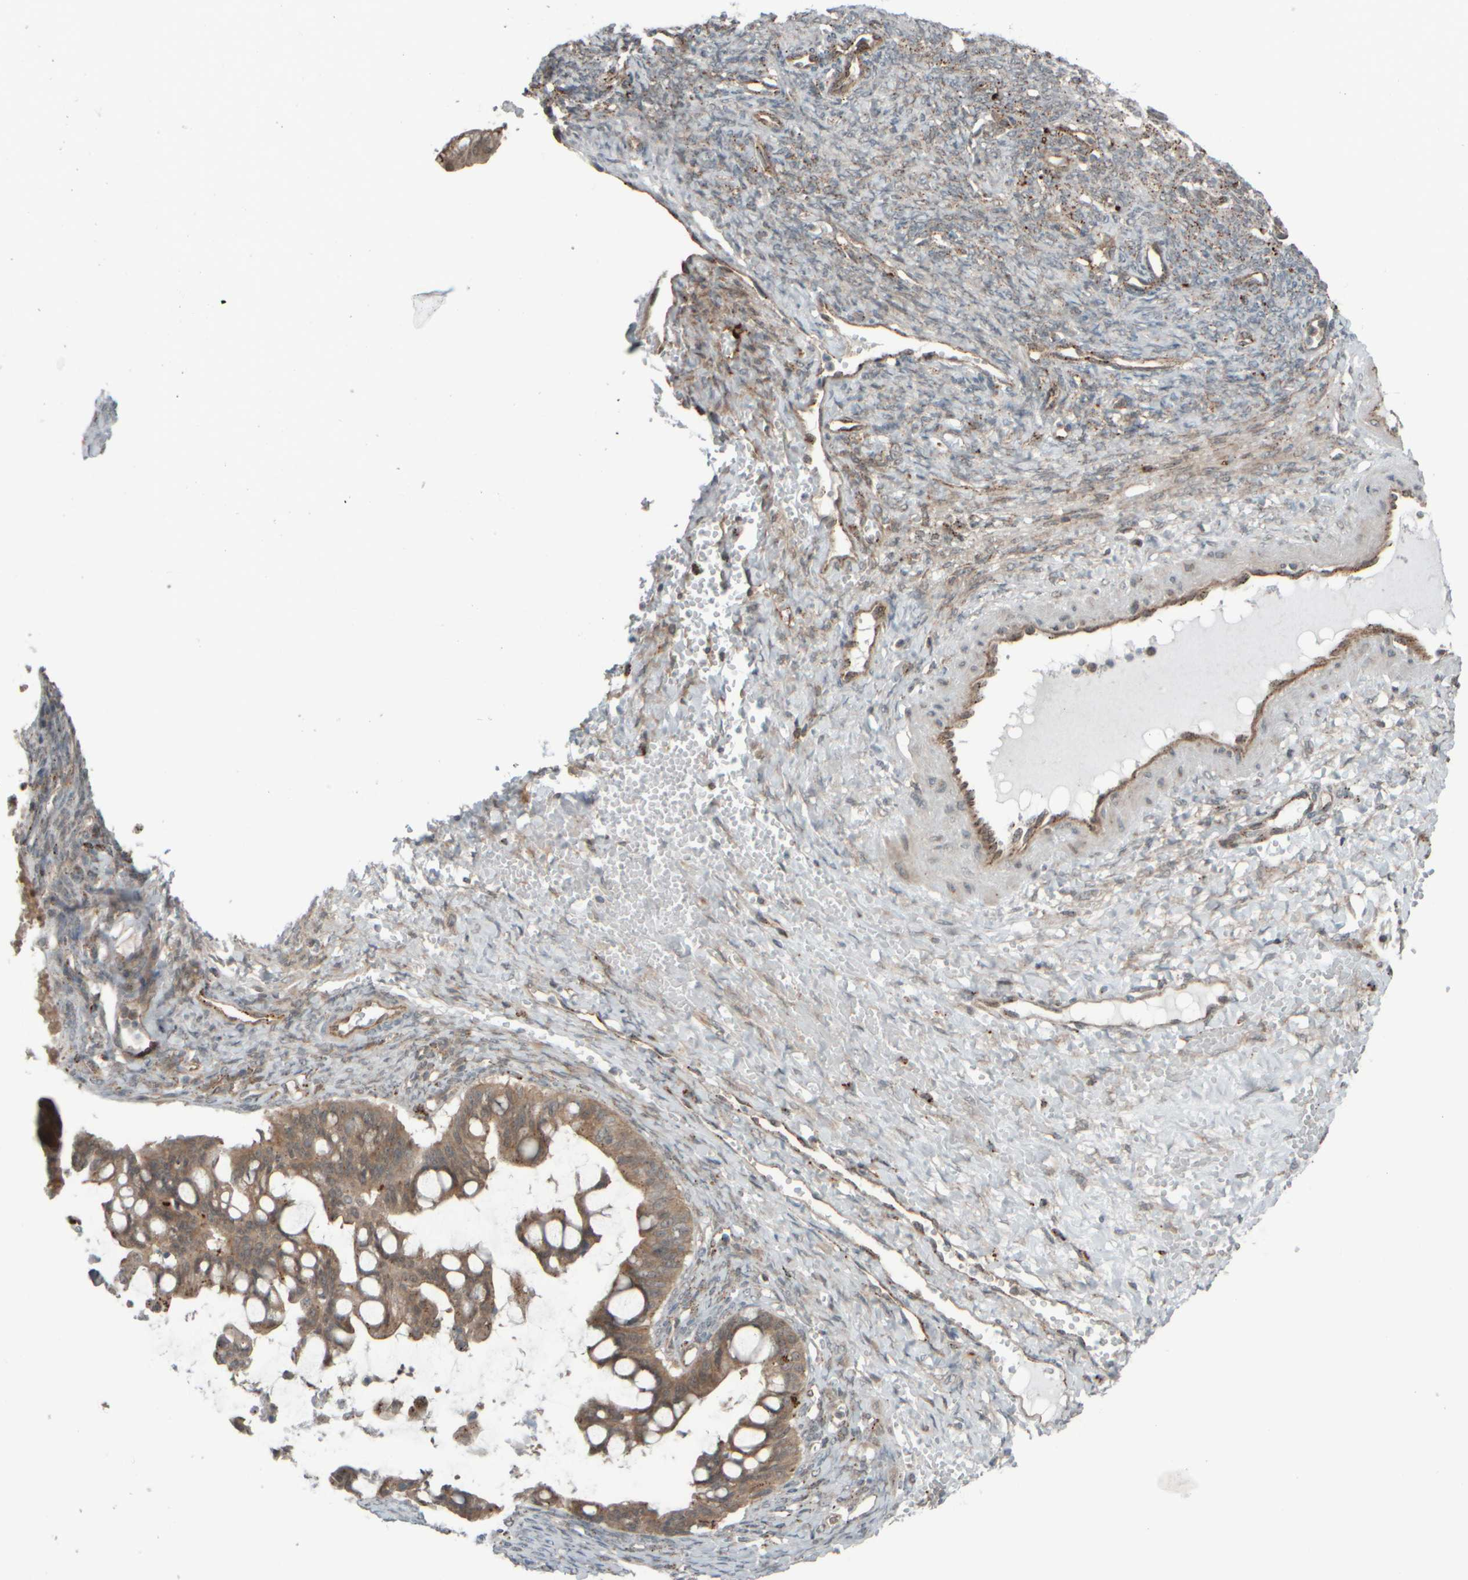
{"staining": {"intensity": "moderate", "quantity": ">75%", "location": "cytoplasmic/membranous"}, "tissue": "ovarian cancer", "cell_type": "Tumor cells", "image_type": "cancer", "snomed": [{"axis": "morphology", "description": "Cystadenocarcinoma, mucinous, NOS"}, {"axis": "topography", "description": "Ovary"}], "caption": "This micrograph reveals ovarian cancer stained with IHC to label a protein in brown. The cytoplasmic/membranous of tumor cells show moderate positivity for the protein. Nuclei are counter-stained blue.", "gene": "GIGYF1", "patient": {"sex": "female", "age": 73}}